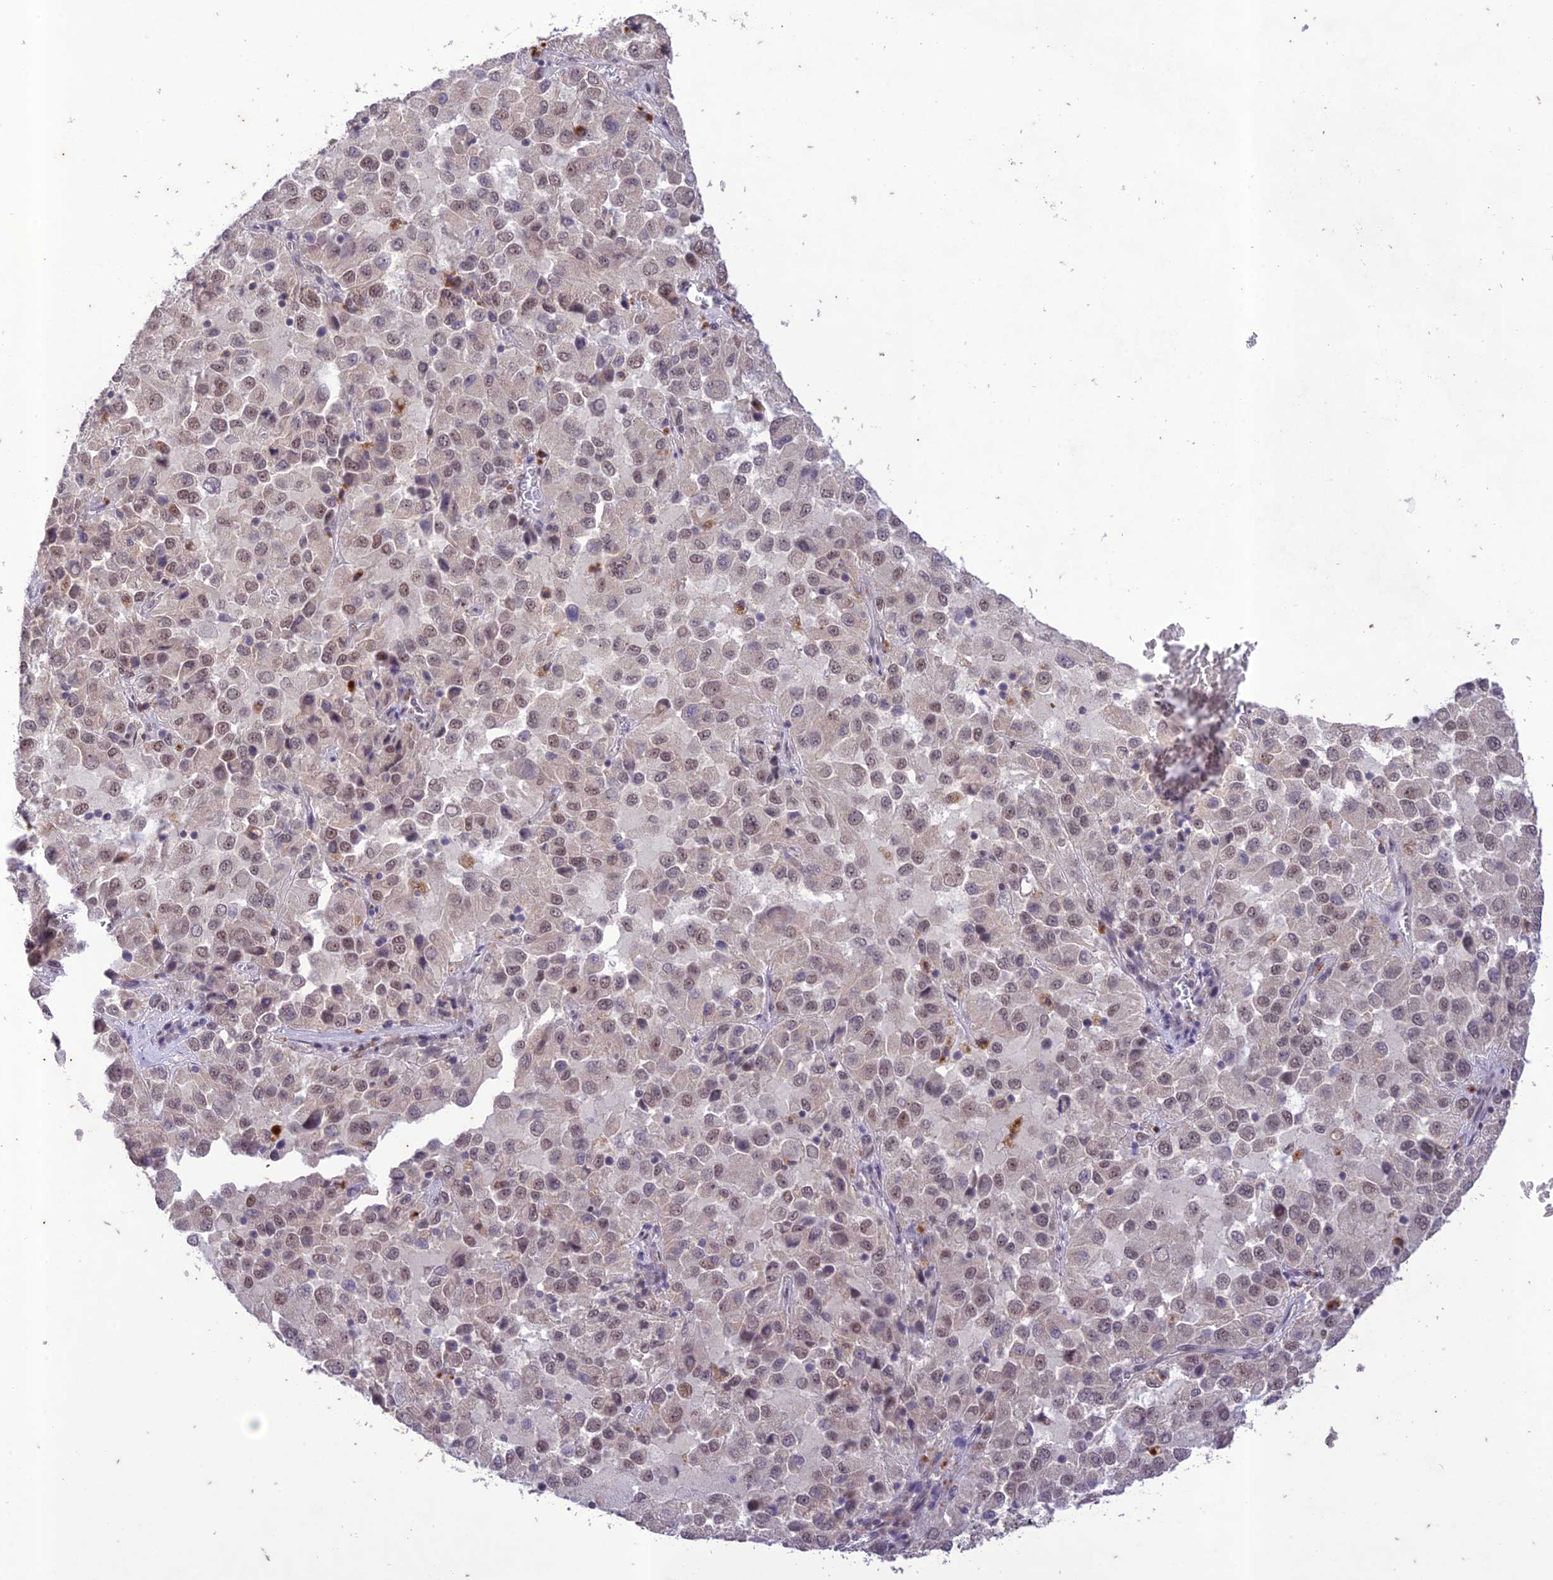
{"staining": {"intensity": "weak", "quantity": "25%-75%", "location": "nuclear"}, "tissue": "melanoma", "cell_type": "Tumor cells", "image_type": "cancer", "snomed": [{"axis": "morphology", "description": "Malignant melanoma, Metastatic site"}, {"axis": "topography", "description": "Lung"}], "caption": "A micrograph showing weak nuclear expression in about 25%-75% of tumor cells in malignant melanoma (metastatic site), as visualized by brown immunohistochemical staining.", "gene": "POP4", "patient": {"sex": "male", "age": 64}}